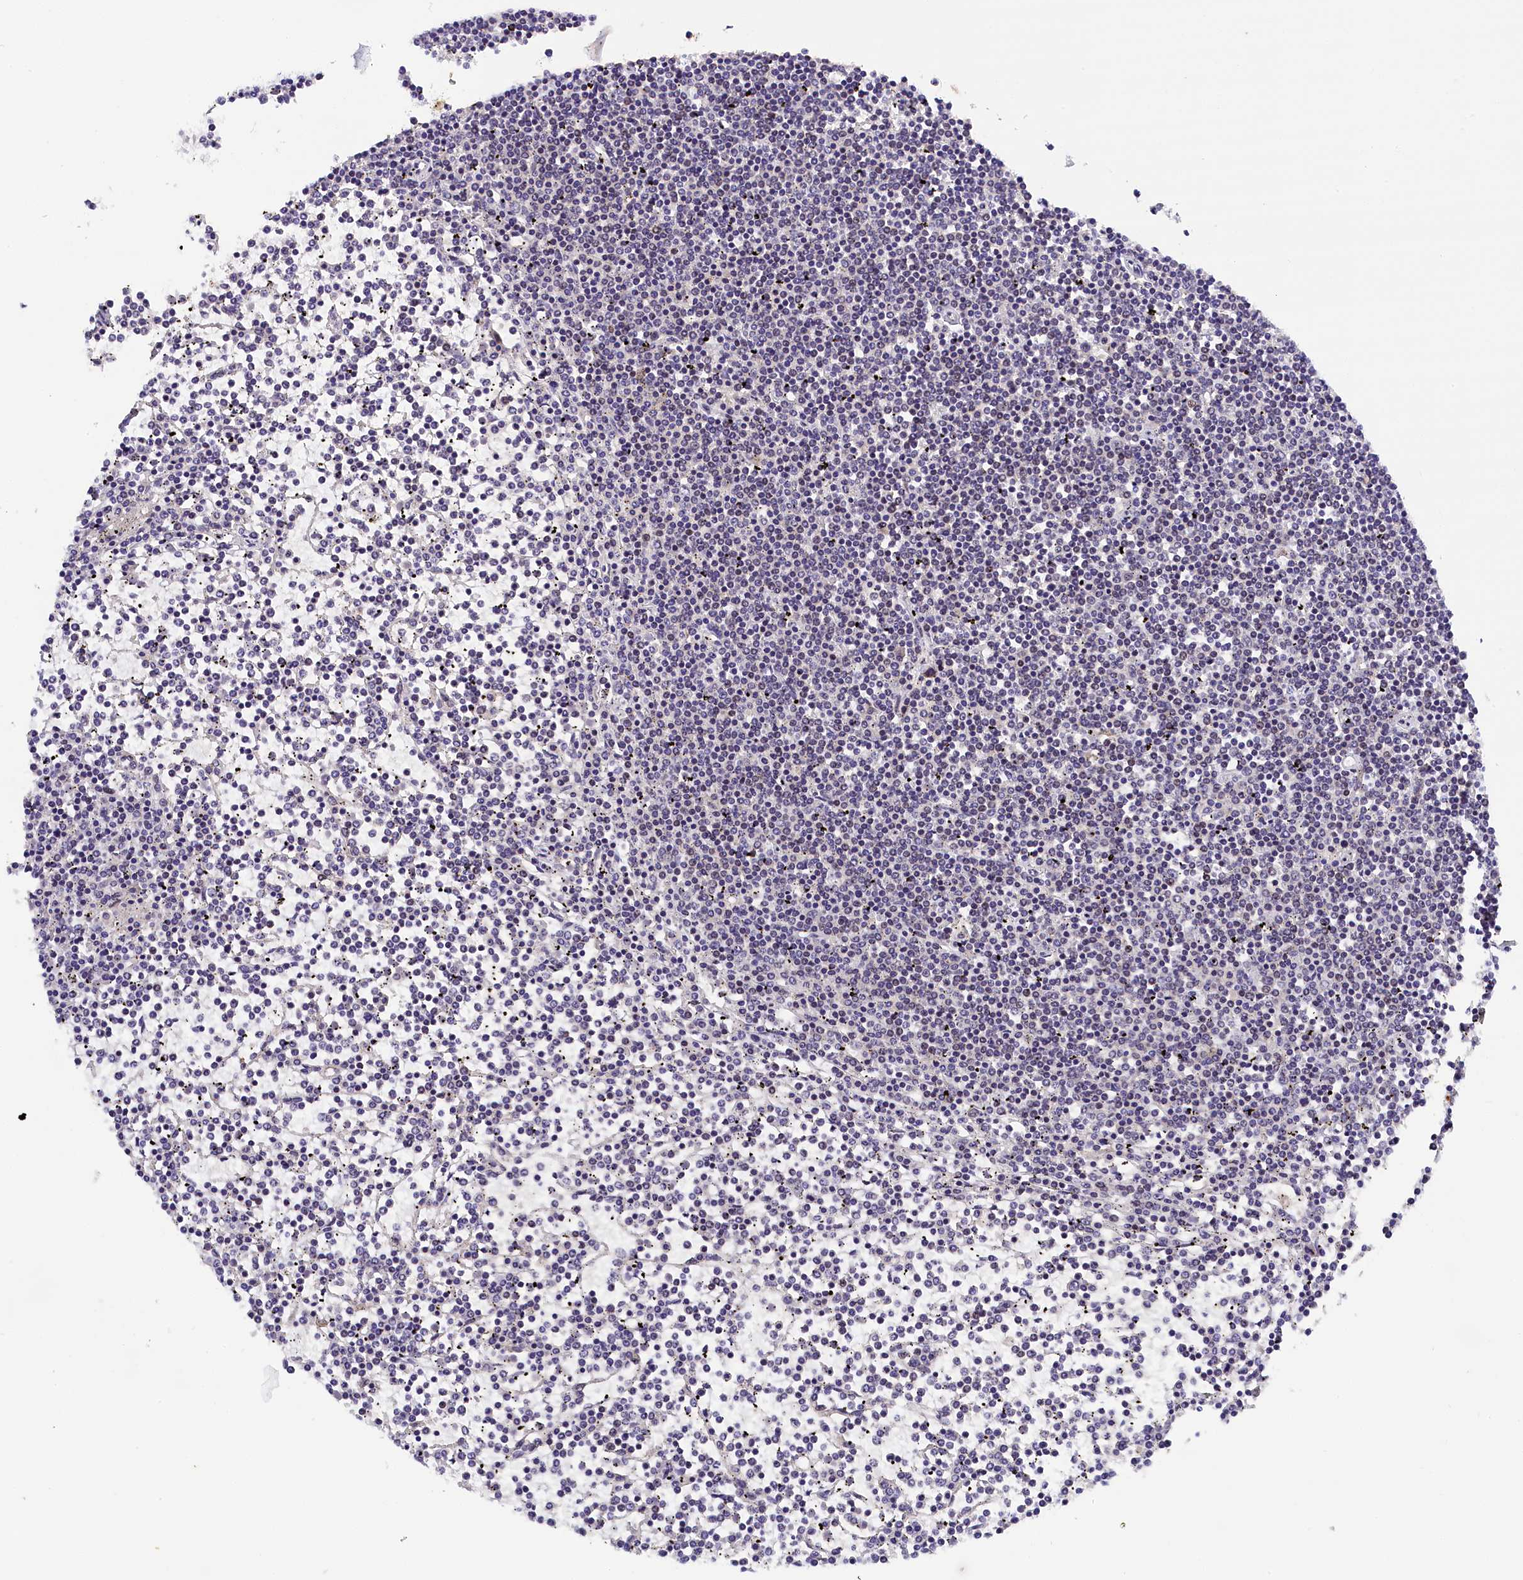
{"staining": {"intensity": "negative", "quantity": "none", "location": "none"}, "tissue": "lymphoma", "cell_type": "Tumor cells", "image_type": "cancer", "snomed": [{"axis": "morphology", "description": "Malignant lymphoma, non-Hodgkin's type, Low grade"}, {"axis": "topography", "description": "Spleen"}], "caption": "Malignant lymphoma, non-Hodgkin's type (low-grade) was stained to show a protein in brown. There is no significant expression in tumor cells. (DAB IHC visualized using brightfield microscopy, high magnification).", "gene": "ENKD1", "patient": {"sex": "female", "age": 19}}